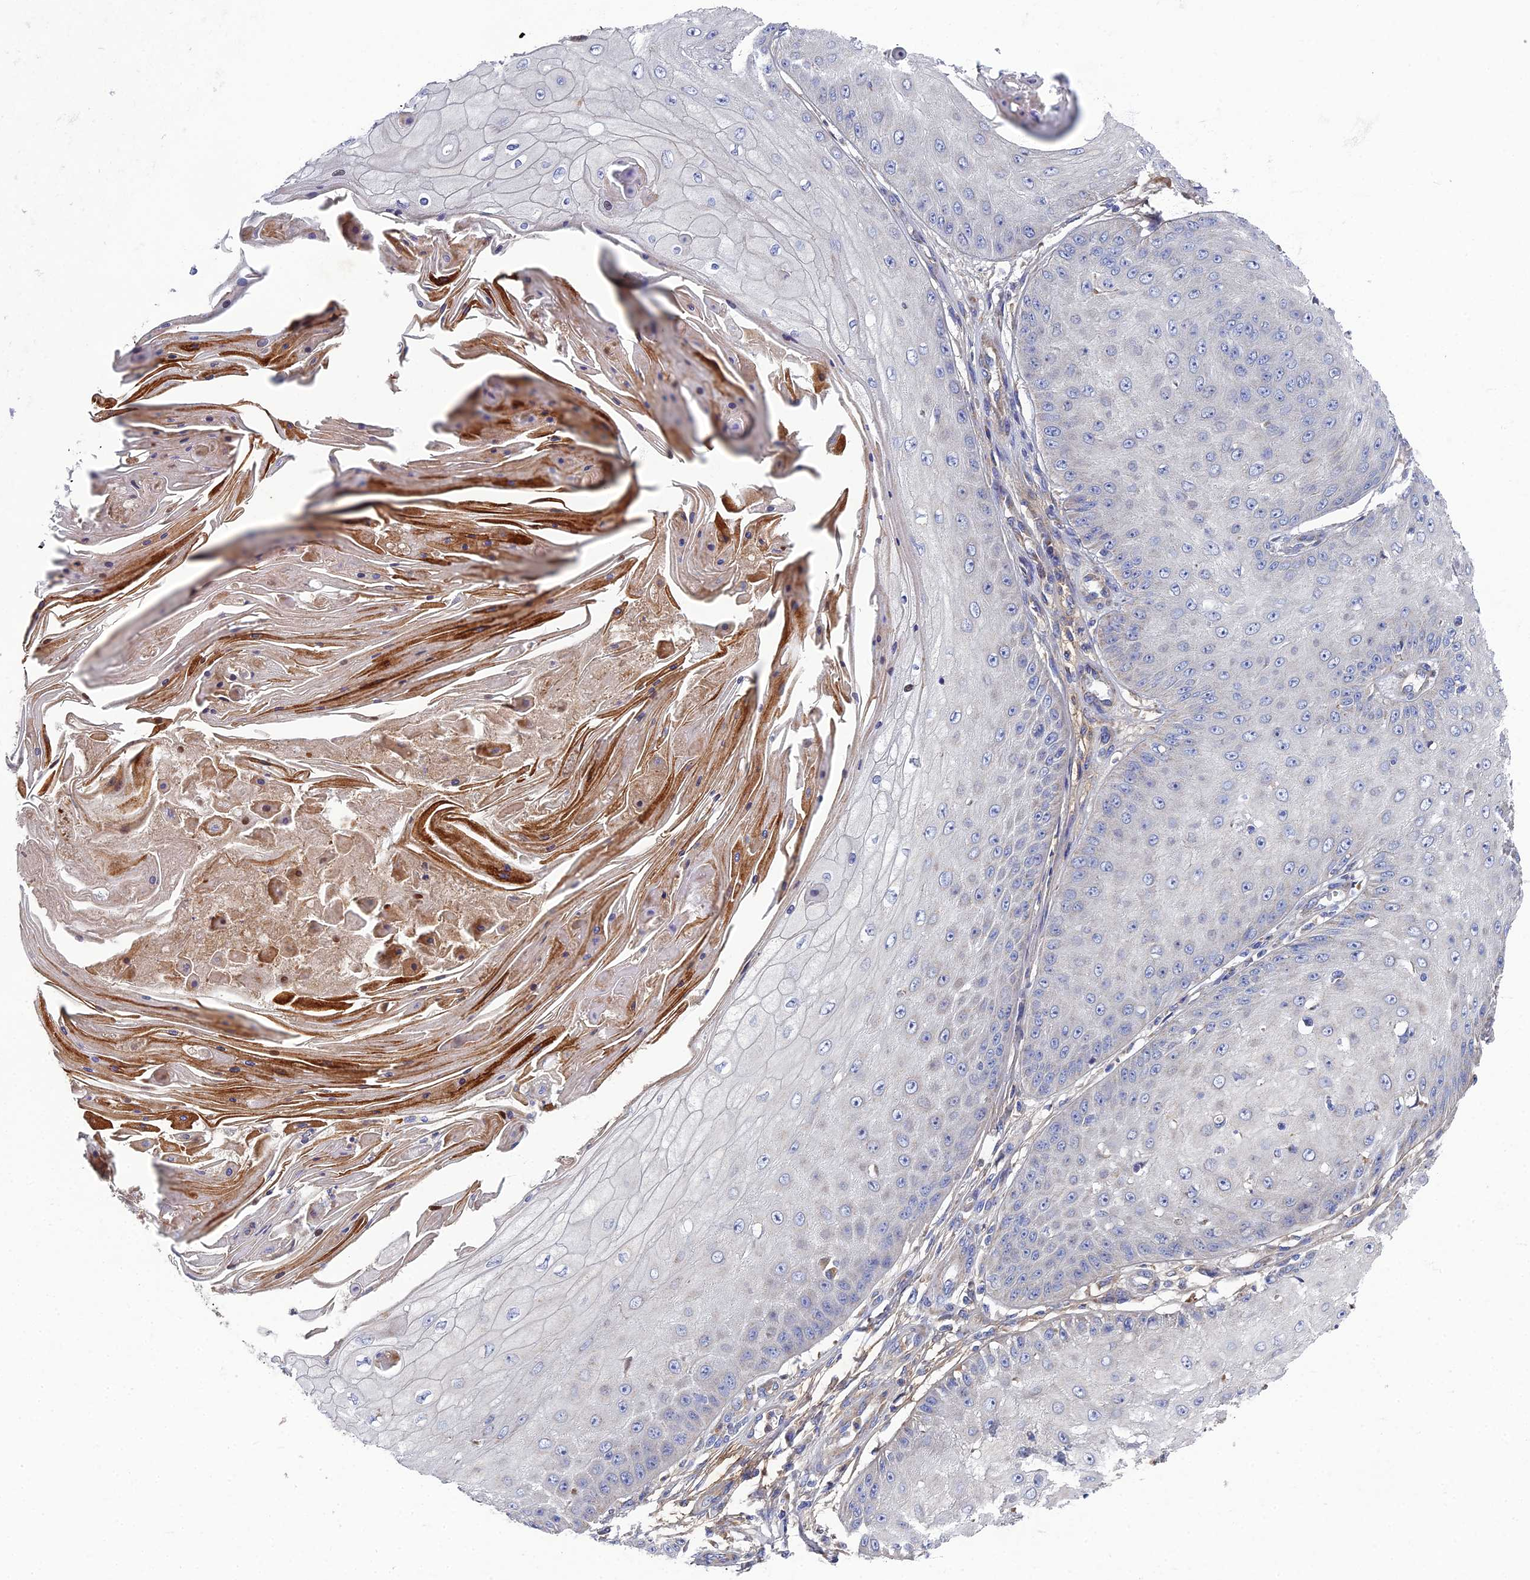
{"staining": {"intensity": "negative", "quantity": "none", "location": "none"}, "tissue": "skin cancer", "cell_type": "Tumor cells", "image_type": "cancer", "snomed": [{"axis": "morphology", "description": "Squamous cell carcinoma, NOS"}, {"axis": "topography", "description": "Skin"}], "caption": "Skin cancer was stained to show a protein in brown. There is no significant positivity in tumor cells.", "gene": "RNASEK", "patient": {"sex": "male", "age": 70}}